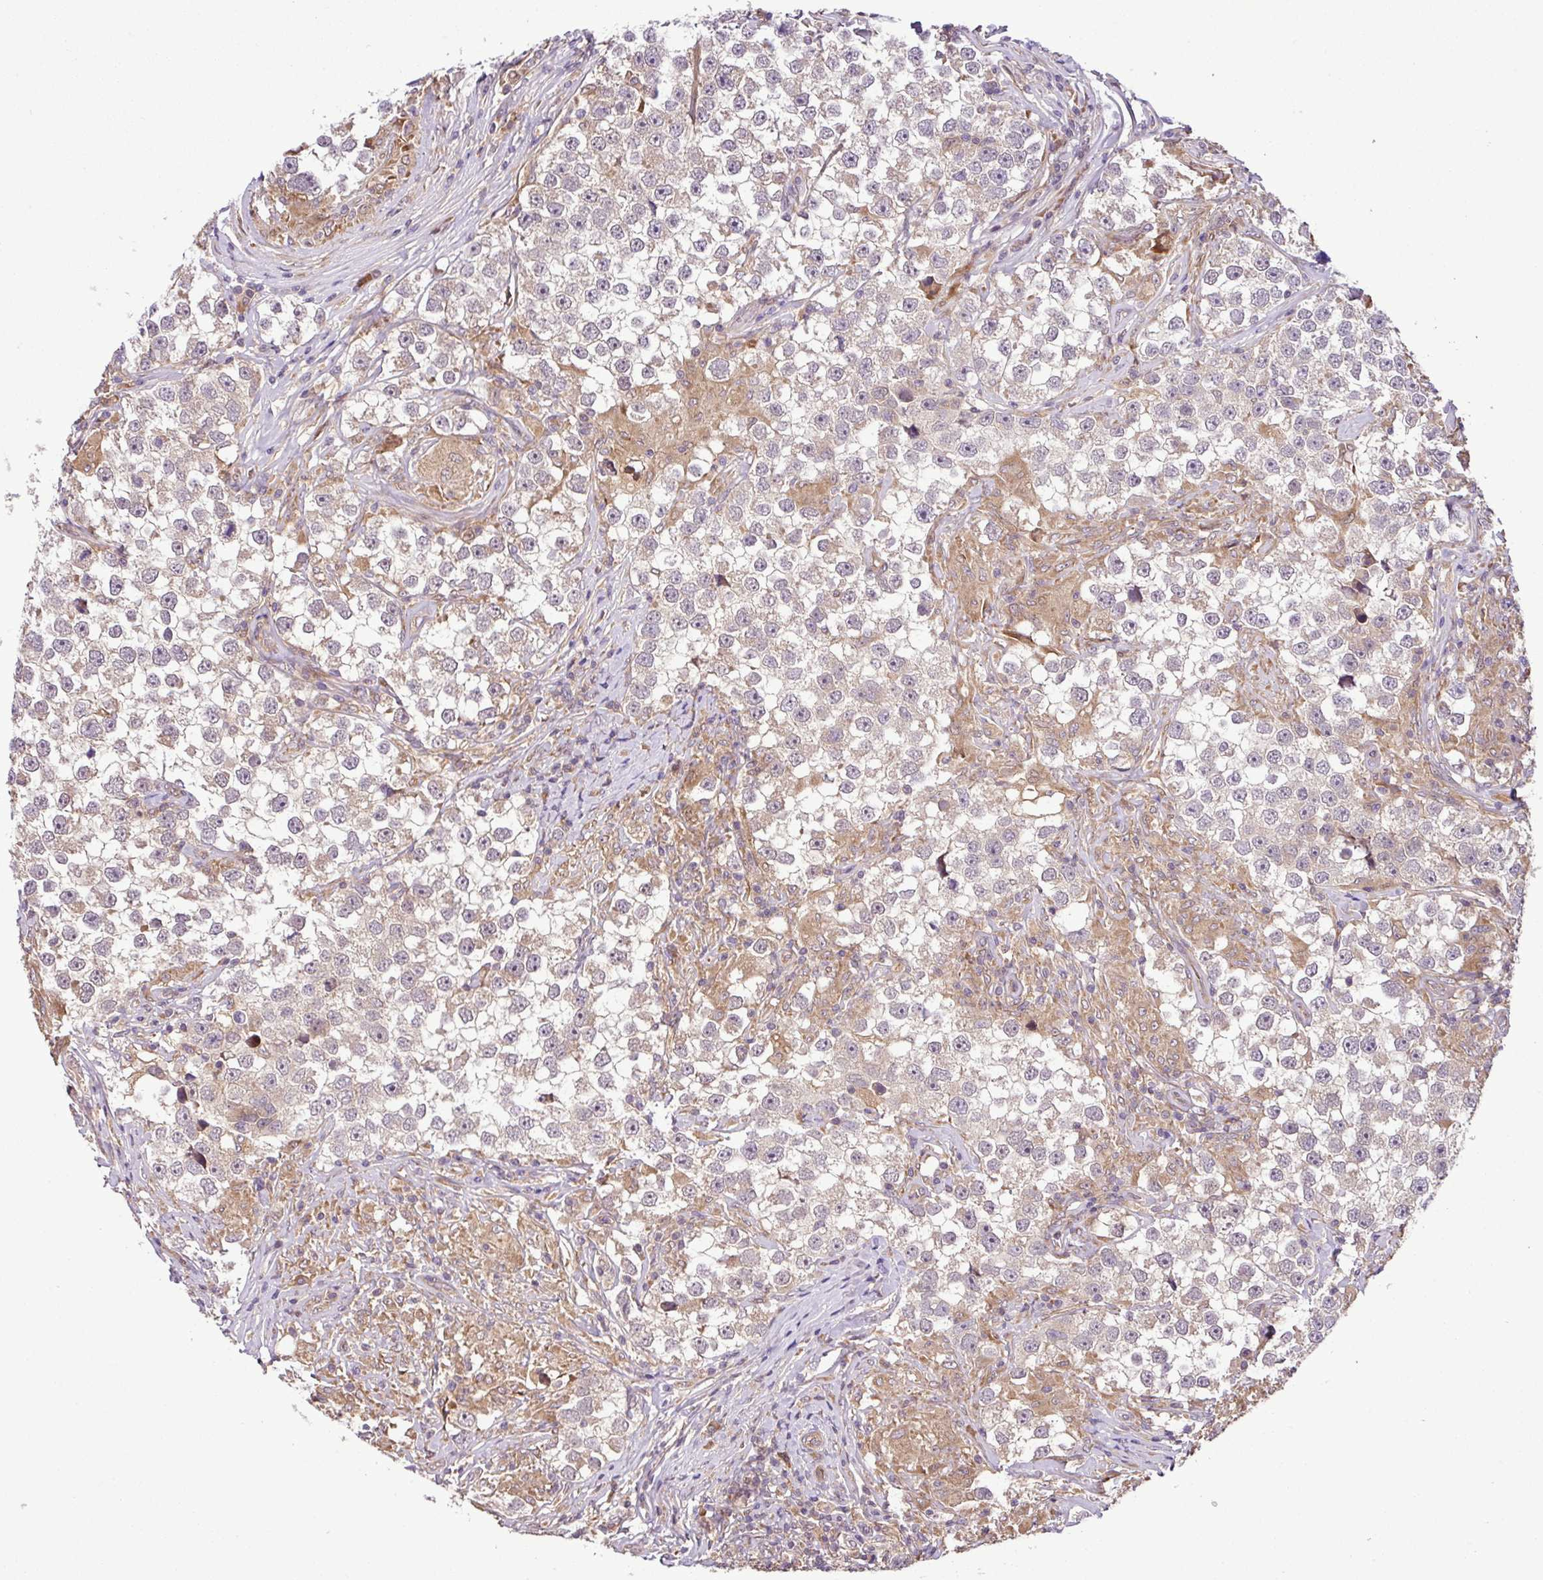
{"staining": {"intensity": "negative", "quantity": "none", "location": "none"}, "tissue": "testis cancer", "cell_type": "Tumor cells", "image_type": "cancer", "snomed": [{"axis": "morphology", "description": "Seminoma, NOS"}, {"axis": "topography", "description": "Testis"}], "caption": "This image is of testis seminoma stained with IHC to label a protein in brown with the nuclei are counter-stained blue. There is no positivity in tumor cells.", "gene": "DLGAP4", "patient": {"sex": "male", "age": 46}}